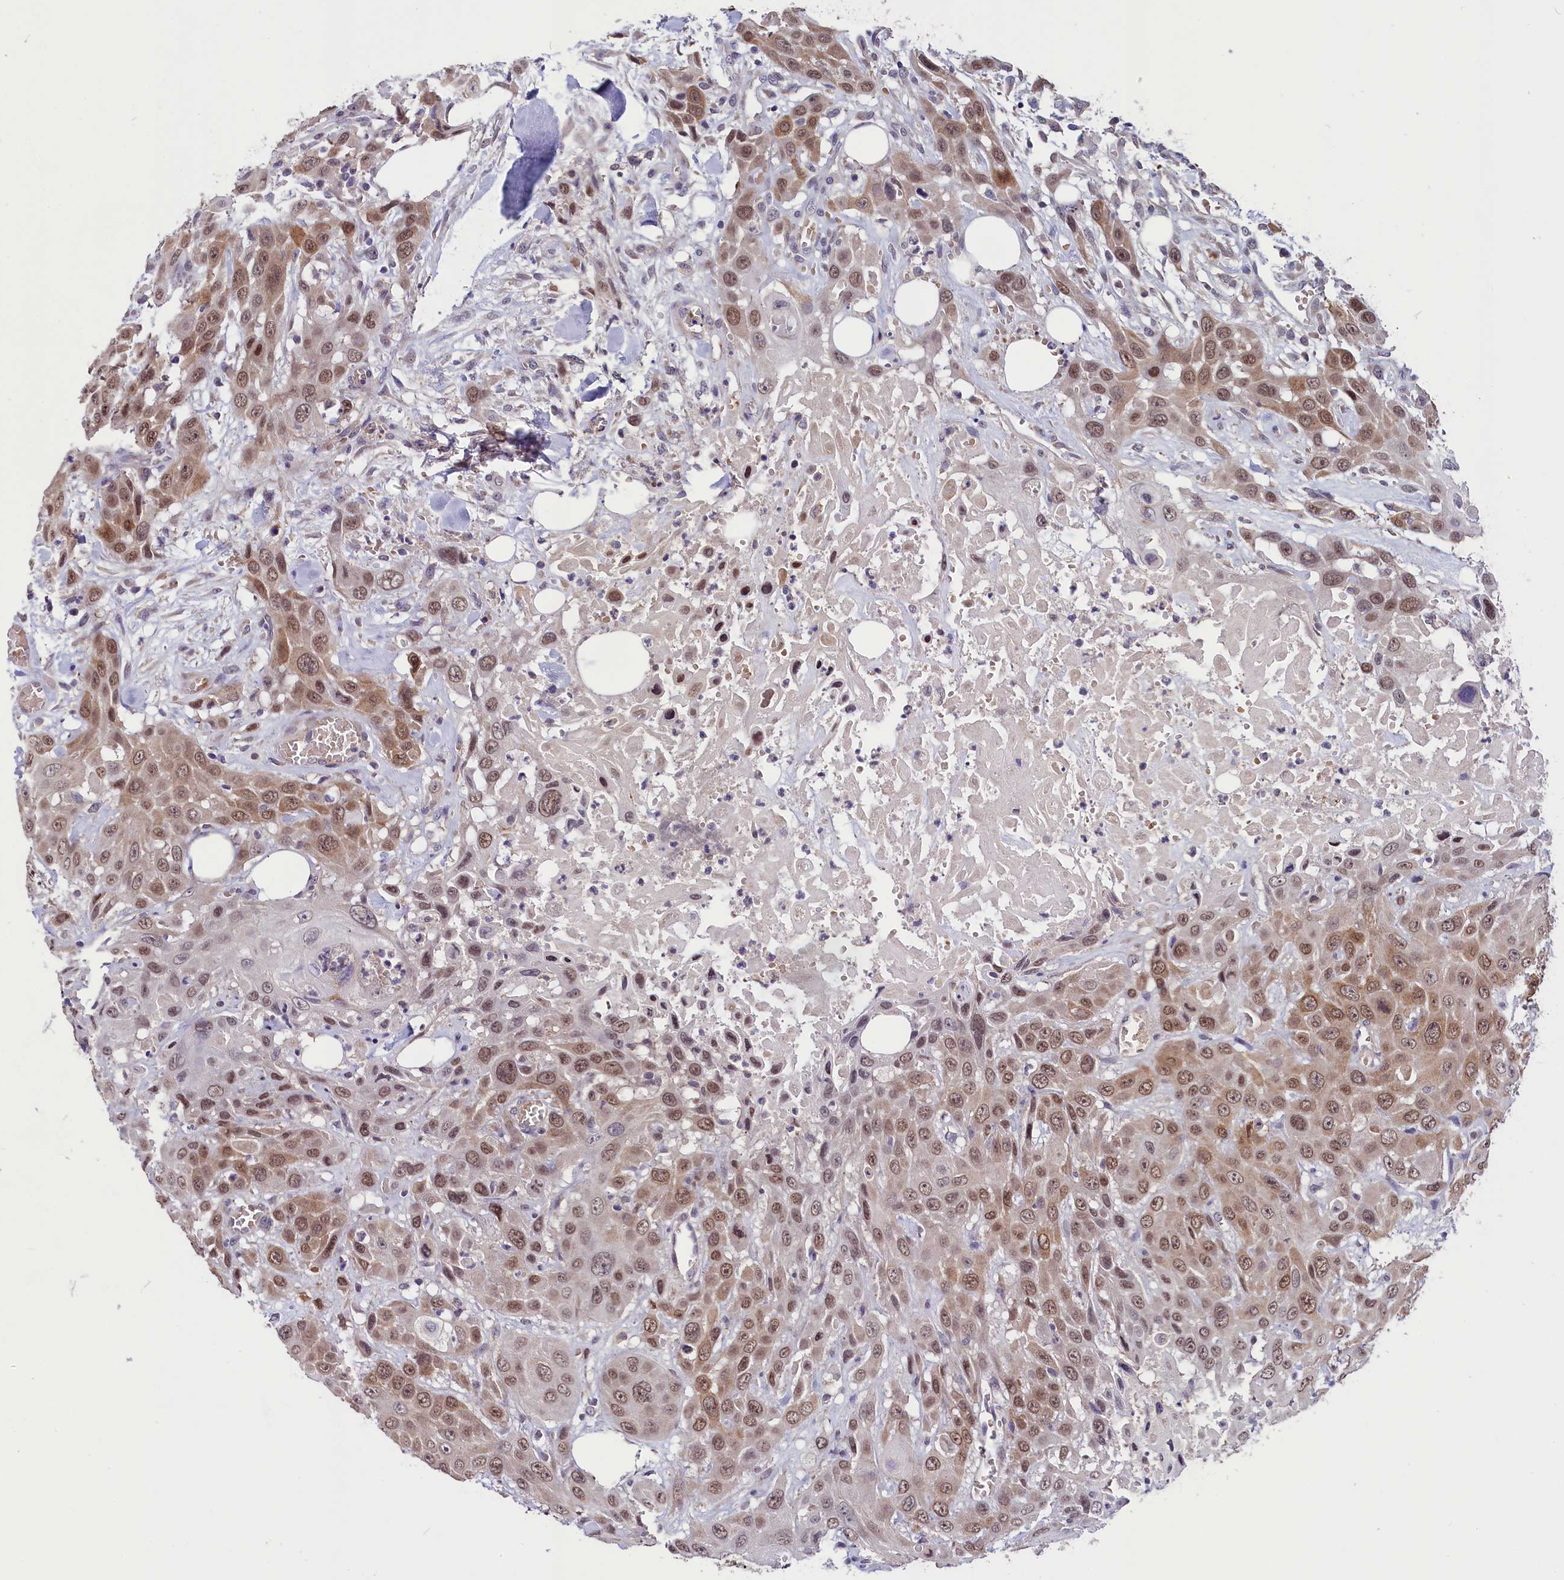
{"staining": {"intensity": "moderate", "quantity": ">75%", "location": "cytoplasmic/membranous,nuclear"}, "tissue": "head and neck cancer", "cell_type": "Tumor cells", "image_type": "cancer", "snomed": [{"axis": "morphology", "description": "Squamous cell carcinoma, NOS"}, {"axis": "topography", "description": "Head-Neck"}], "caption": "Head and neck cancer stained with a brown dye reveals moderate cytoplasmic/membranous and nuclear positive positivity in approximately >75% of tumor cells.", "gene": "SLC39A6", "patient": {"sex": "male", "age": 81}}